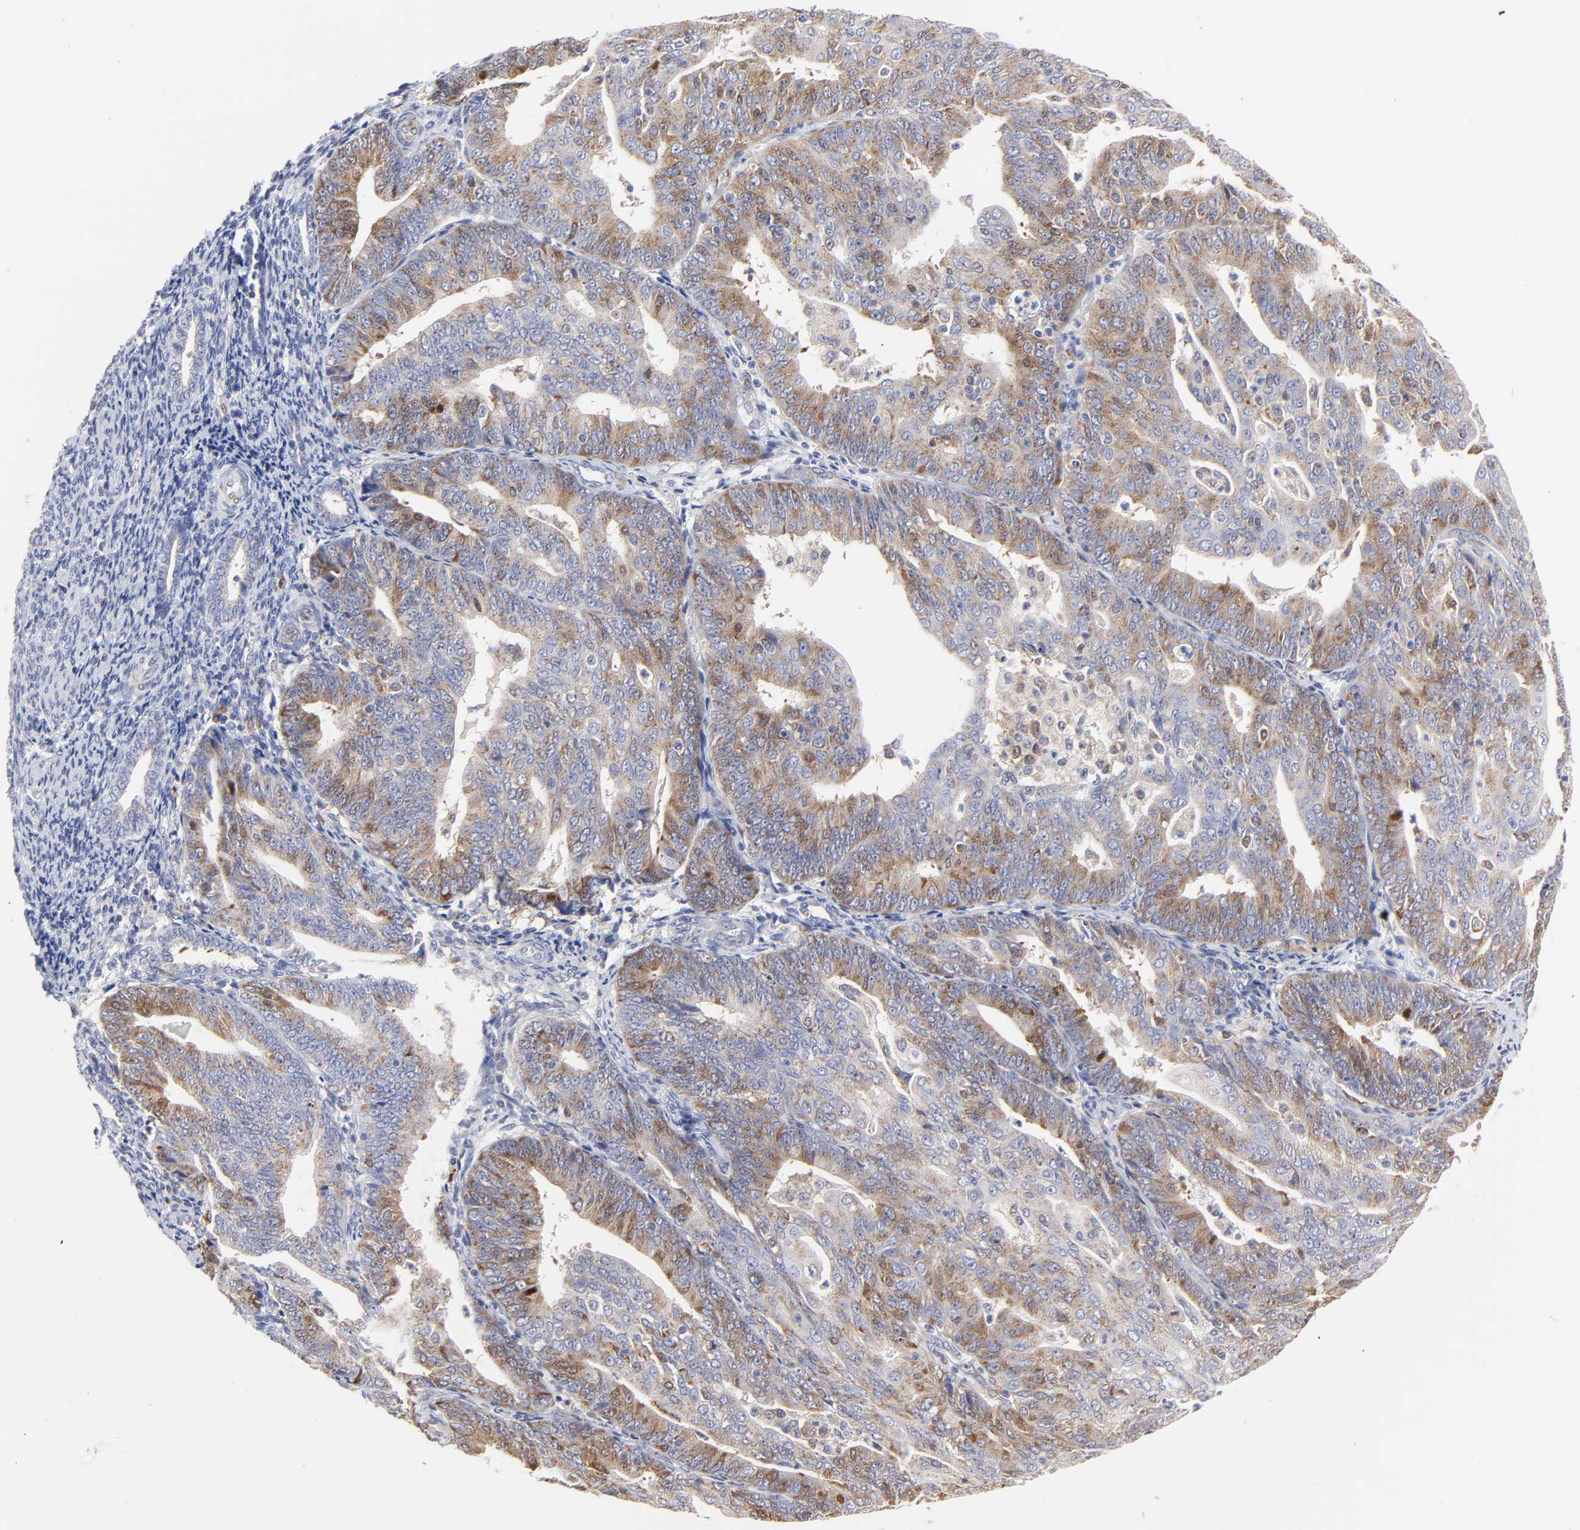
{"staining": {"intensity": "moderate", "quantity": "25%-75%", "location": "cytoplasmic/membranous"}, "tissue": "endometrial cancer", "cell_type": "Tumor cells", "image_type": "cancer", "snomed": [{"axis": "morphology", "description": "Adenocarcinoma, NOS"}, {"axis": "topography", "description": "Endometrium"}], "caption": "Immunohistochemistry staining of endometrial cancer, which reveals medium levels of moderate cytoplasmic/membranous staining in approximately 25%-75% of tumor cells indicating moderate cytoplasmic/membranous protein positivity. The staining was performed using DAB (3,3'-diaminobenzidine) (brown) for protein detection and nuclei were counterstained in hematoxylin (blue).", "gene": "NCAPH", "patient": {"sex": "female", "age": 56}}